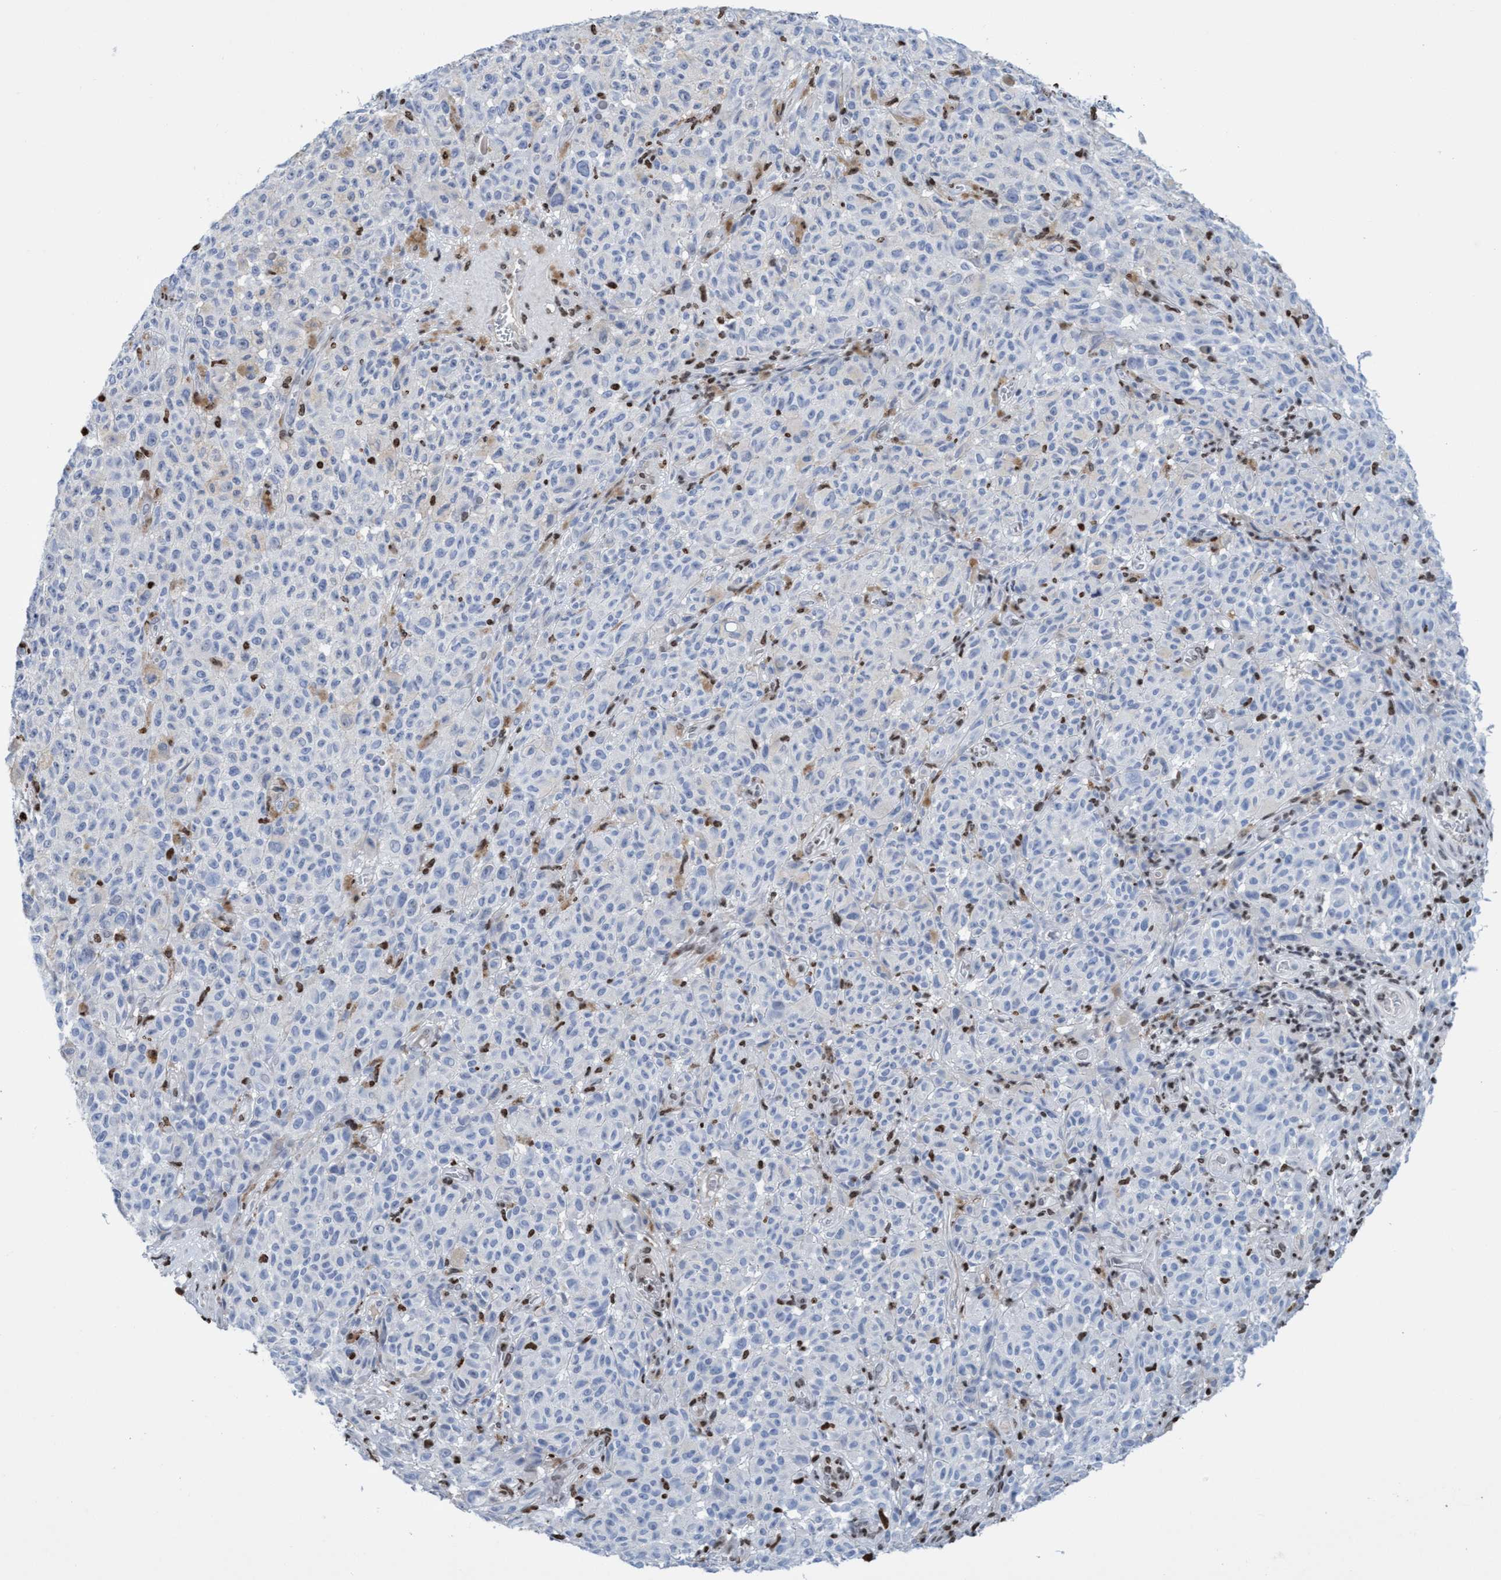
{"staining": {"intensity": "negative", "quantity": "none", "location": "none"}, "tissue": "melanoma", "cell_type": "Tumor cells", "image_type": "cancer", "snomed": [{"axis": "morphology", "description": "Malignant melanoma, NOS"}, {"axis": "topography", "description": "Skin"}], "caption": "Photomicrograph shows no significant protein staining in tumor cells of malignant melanoma. (DAB IHC with hematoxylin counter stain).", "gene": "CBX2", "patient": {"sex": "female", "age": 82}}